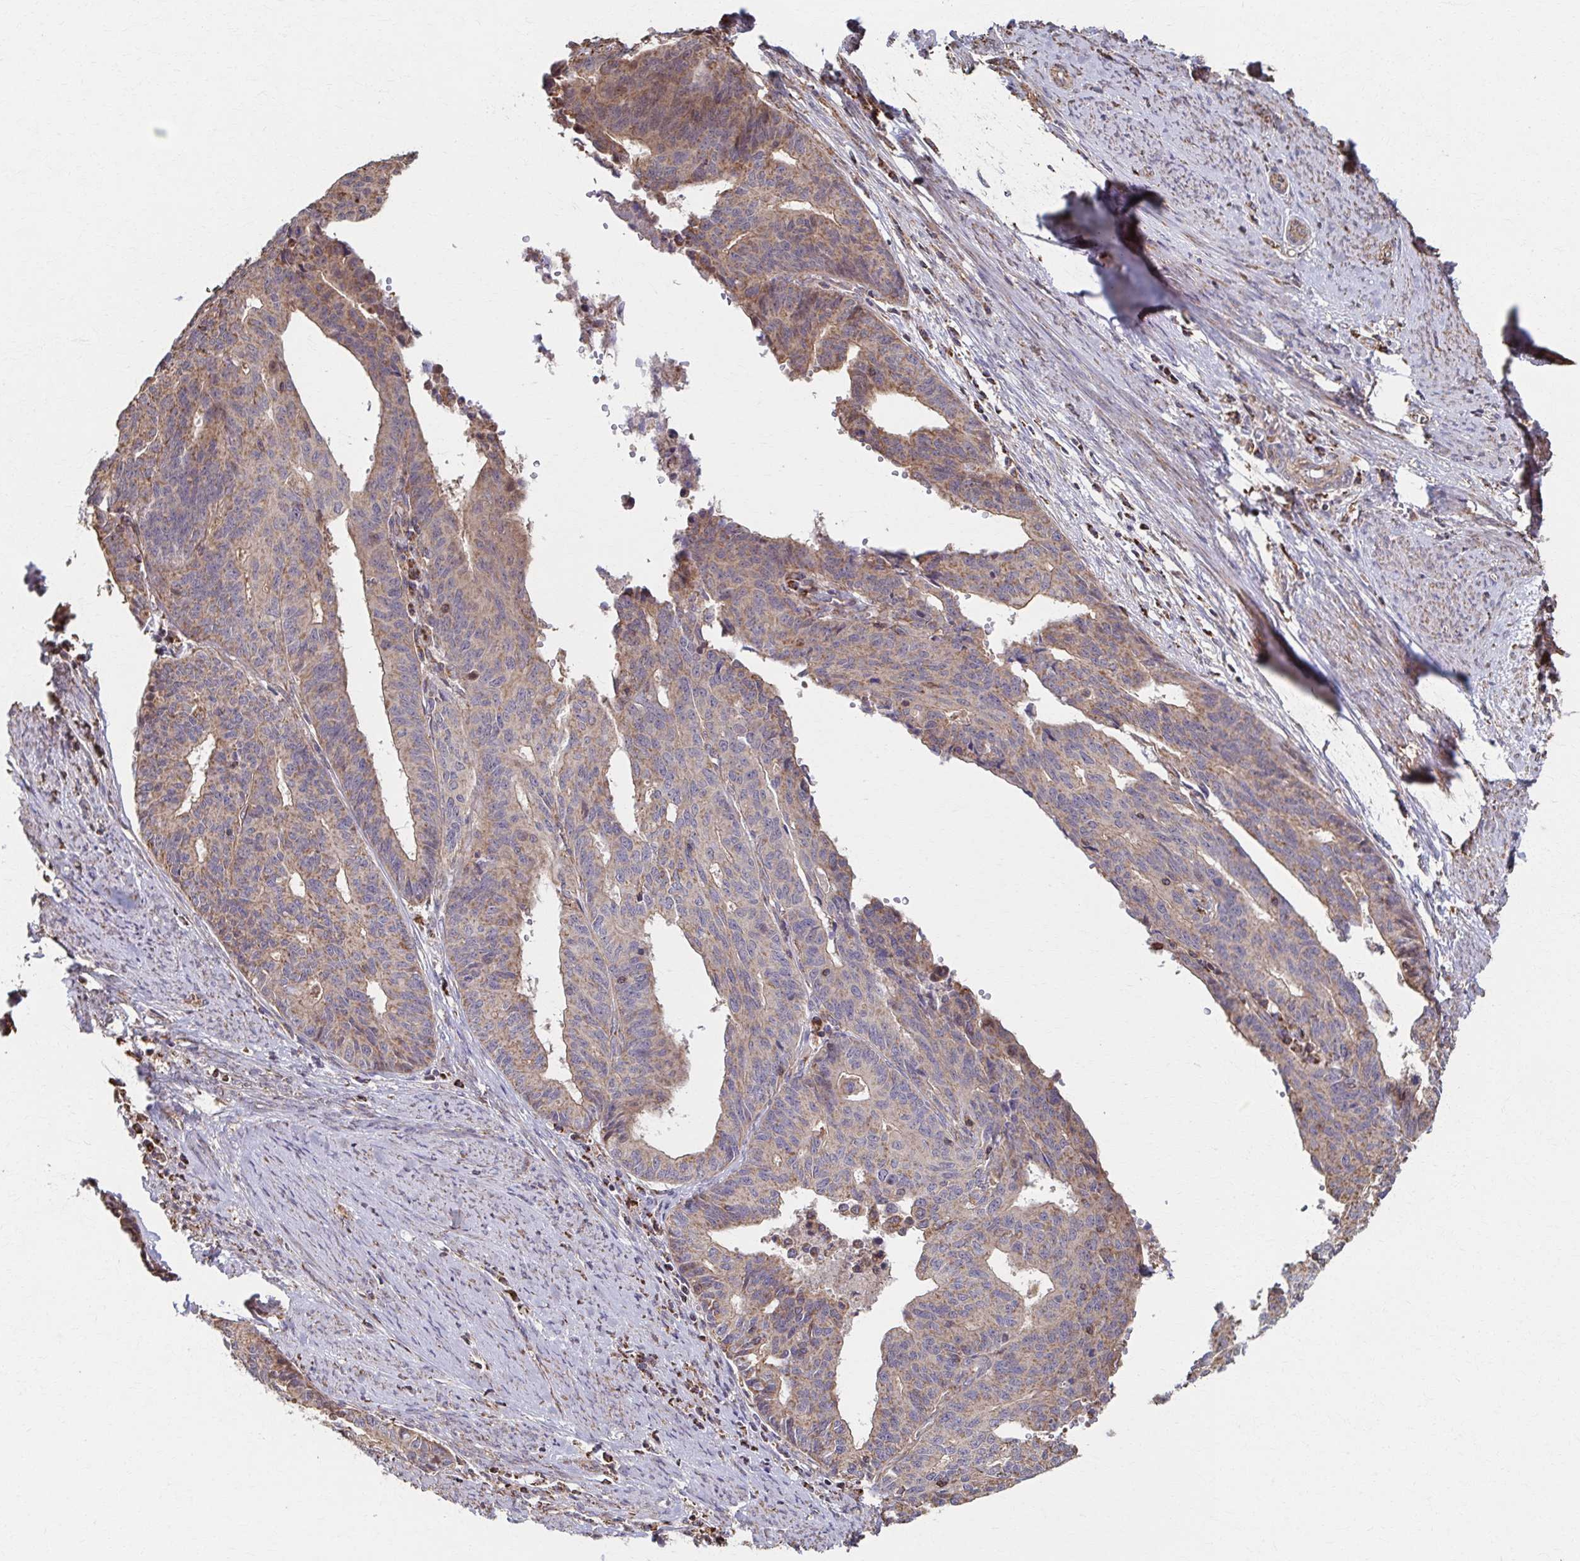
{"staining": {"intensity": "moderate", "quantity": ">75%", "location": "cytoplasmic/membranous"}, "tissue": "endometrial cancer", "cell_type": "Tumor cells", "image_type": "cancer", "snomed": [{"axis": "morphology", "description": "Adenocarcinoma, NOS"}, {"axis": "topography", "description": "Endometrium"}], "caption": "IHC histopathology image of human endometrial adenocarcinoma stained for a protein (brown), which reveals medium levels of moderate cytoplasmic/membranous expression in about >75% of tumor cells.", "gene": "KLHL34", "patient": {"sex": "female", "age": 65}}